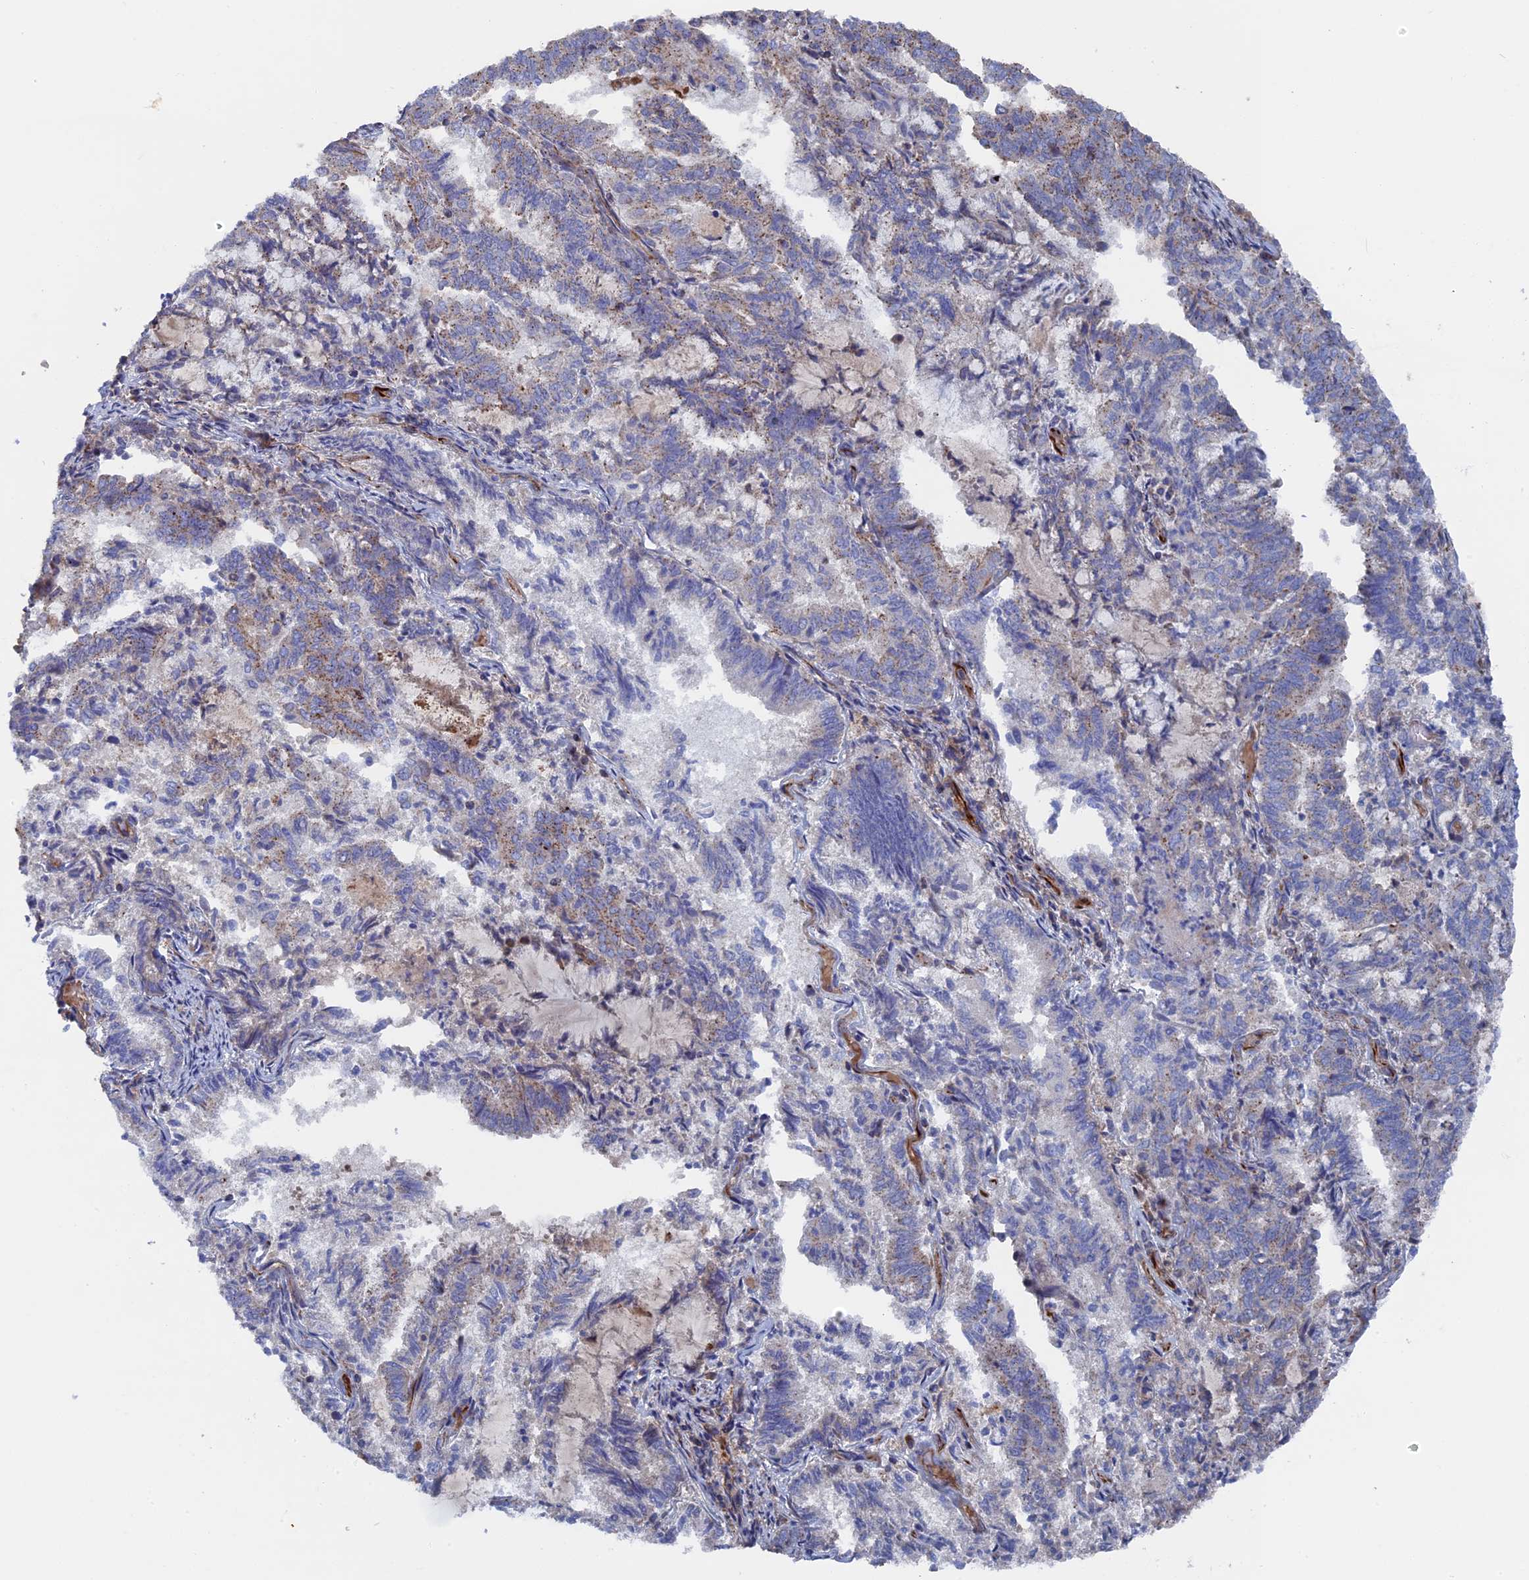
{"staining": {"intensity": "moderate", "quantity": "<25%", "location": "cytoplasmic/membranous"}, "tissue": "endometrial cancer", "cell_type": "Tumor cells", "image_type": "cancer", "snomed": [{"axis": "morphology", "description": "Adenocarcinoma, NOS"}, {"axis": "topography", "description": "Endometrium"}], "caption": "An immunohistochemistry (IHC) histopathology image of neoplastic tissue is shown. Protein staining in brown shows moderate cytoplasmic/membranous positivity in endometrial cancer (adenocarcinoma) within tumor cells.", "gene": "SMG9", "patient": {"sex": "female", "age": 80}}